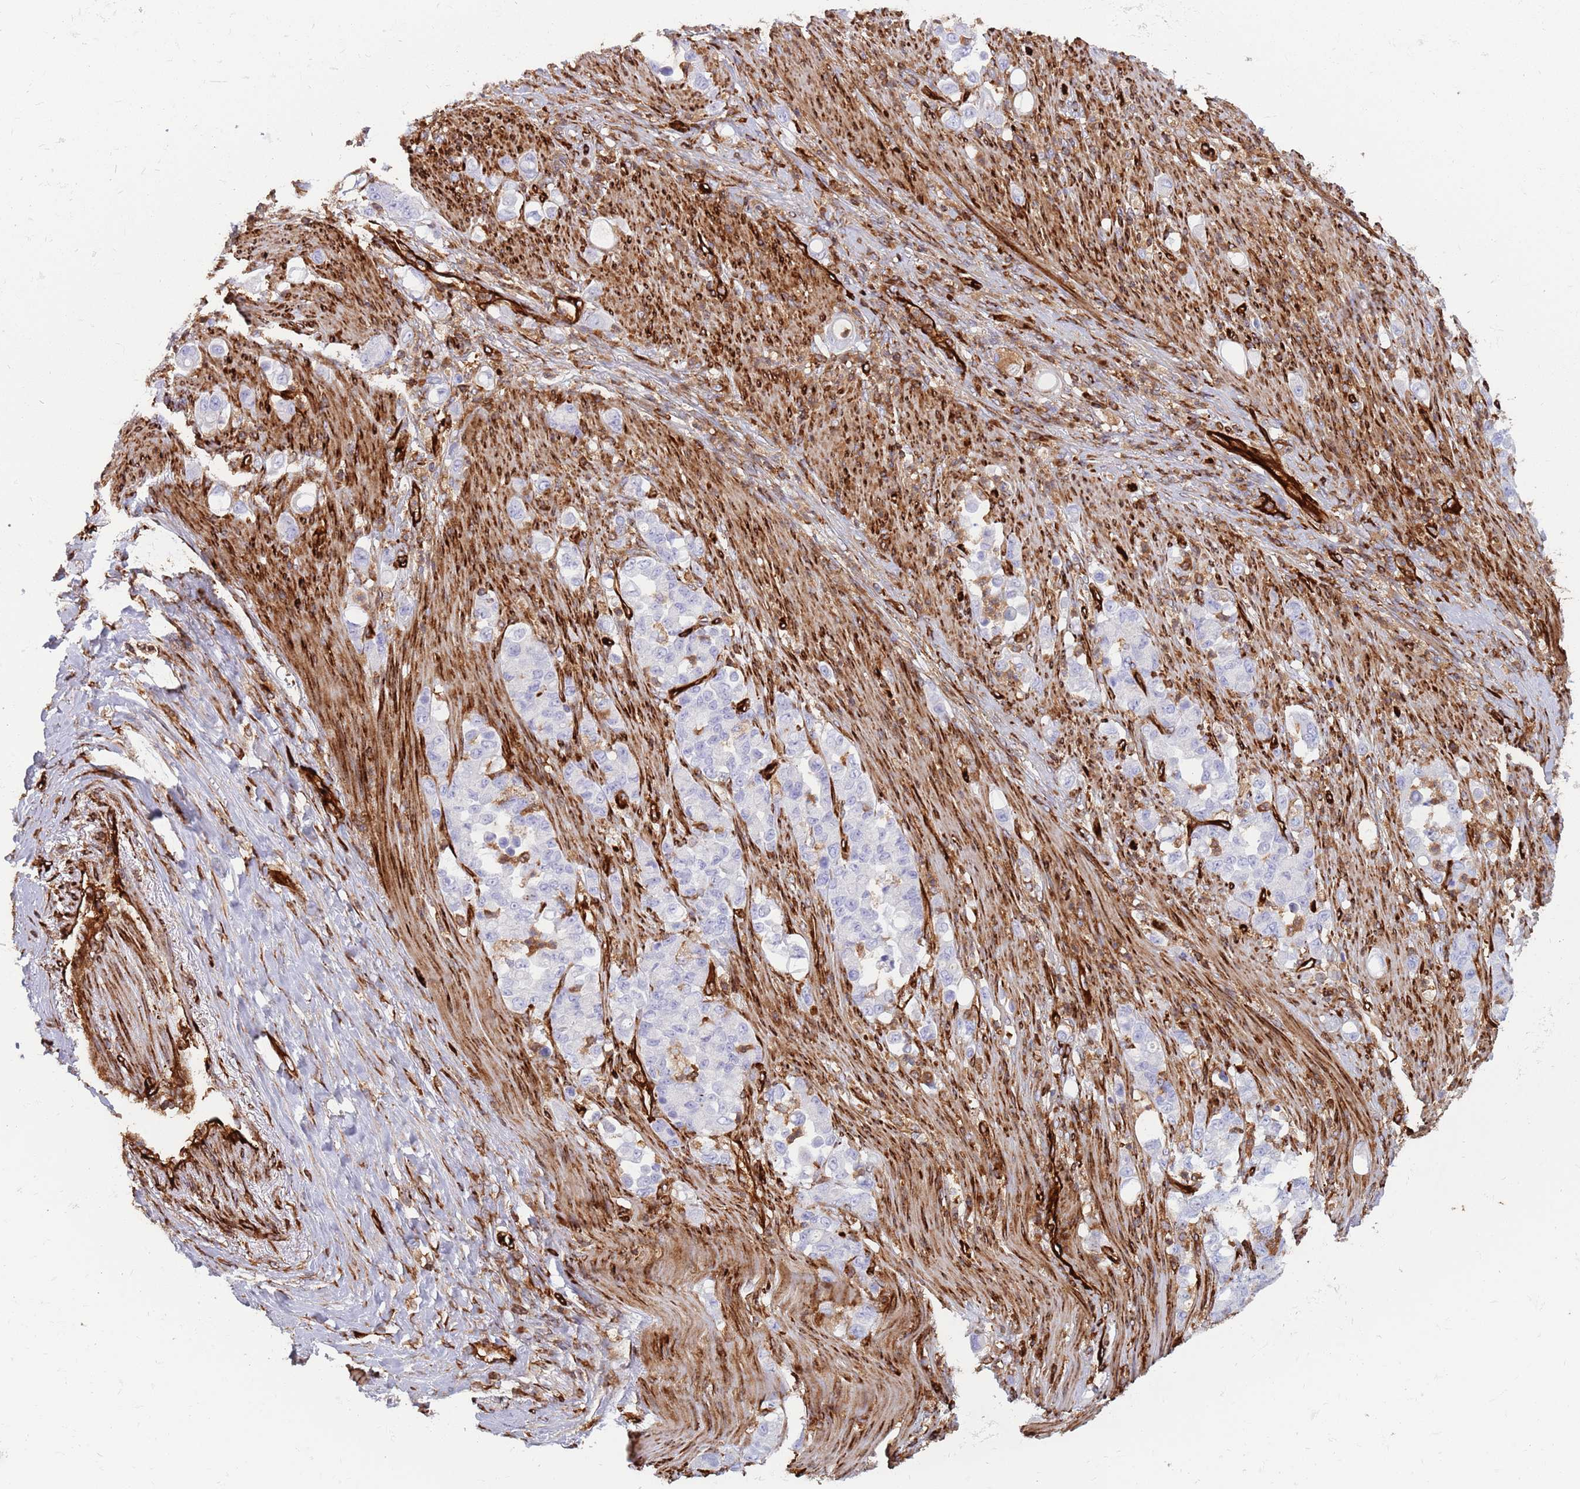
{"staining": {"intensity": "negative", "quantity": "none", "location": "none"}, "tissue": "stomach cancer", "cell_type": "Tumor cells", "image_type": "cancer", "snomed": [{"axis": "morphology", "description": "Normal tissue, NOS"}, {"axis": "morphology", "description": "Adenocarcinoma, NOS"}, {"axis": "topography", "description": "Stomach"}], "caption": "IHC of human adenocarcinoma (stomach) demonstrates no expression in tumor cells.", "gene": "KBTBD7", "patient": {"sex": "female", "age": 79}}